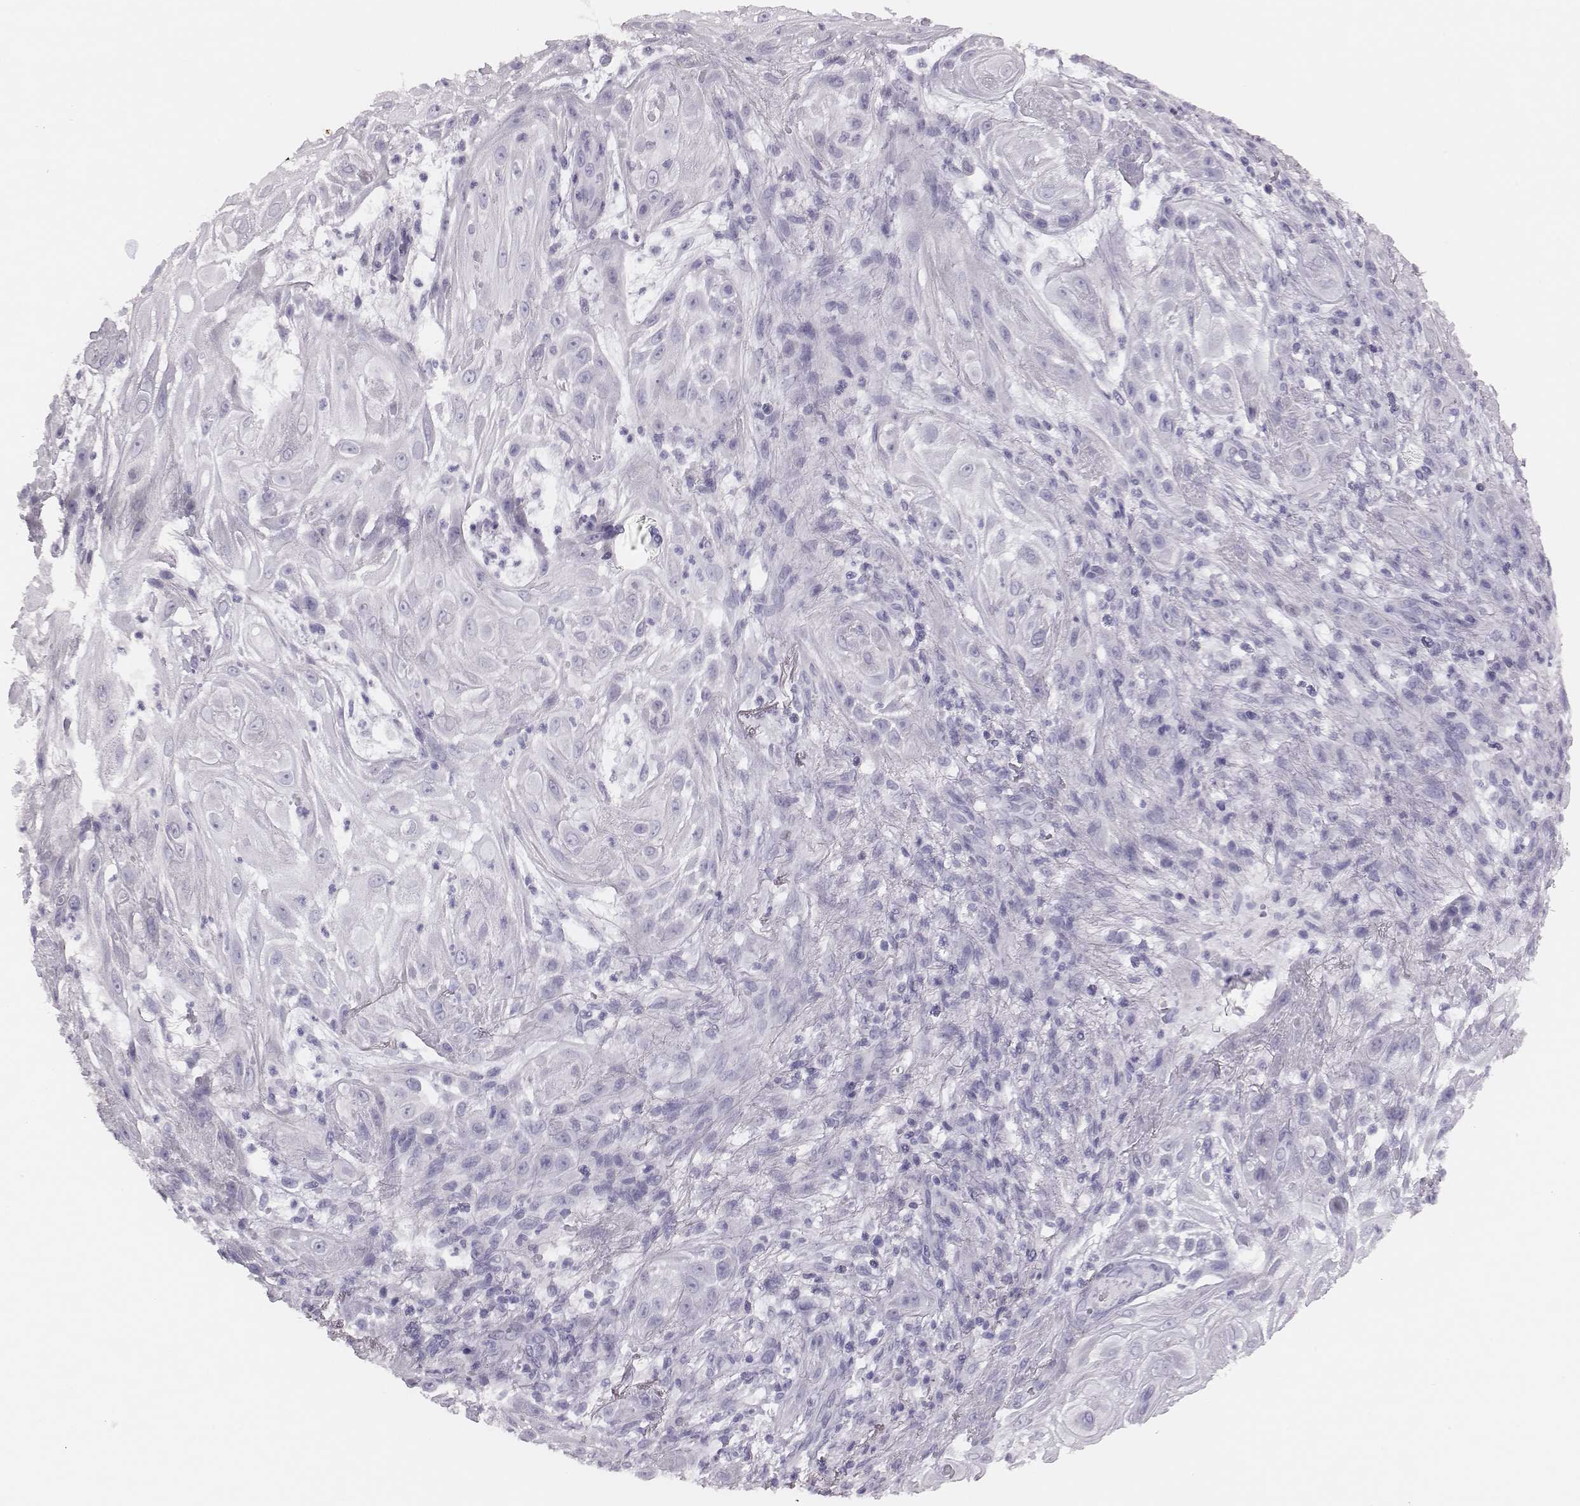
{"staining": {"intensity": "negative", "quantity": "none", "location": "none"}, "tissue": "skin cancer", "cell_type": "Tumor cells", "image_type": "cancer", "snomed": [{"axis": "morphology", "description": "Squamous cell carcinoma, NOS"}, {"axis": "topography", "description": "Skin"}], "caption": "DAB immunohistochemical staining of human skin squamous cell carcinoma shows no significant positivity in tumor cells. (DAB immunohistochemistry, high magnification).", "gene": "H1-6", "patient": {"sex": "male", "age": 62}}